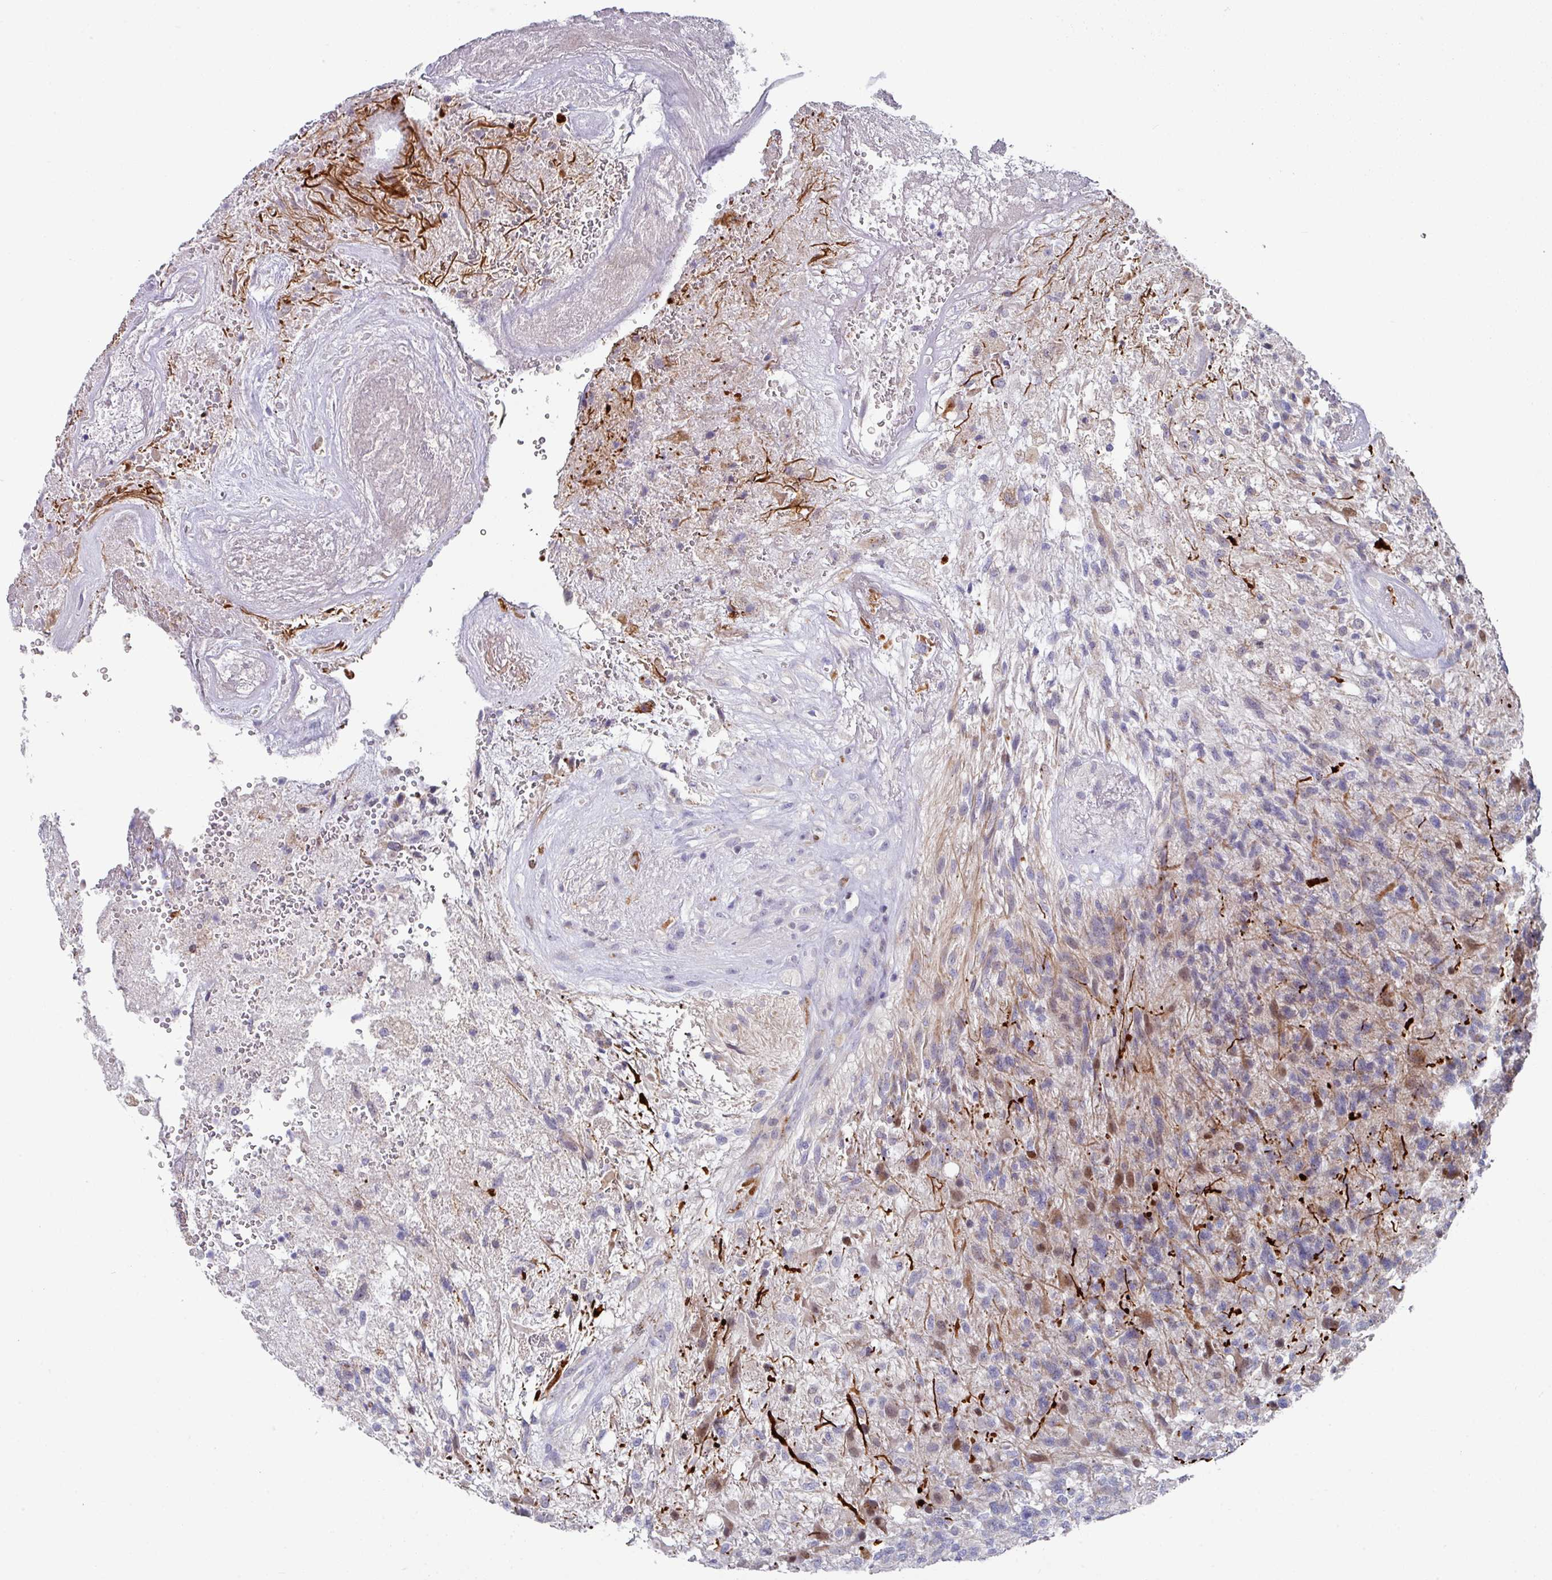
{"staining": {"intensity": "moderate", "quantity": "<25%", "location": "cytoplasmic/membranous,nuclear"}, "tissue": "glioma", "cell_type": "Tumor cells", "image_type": "cancer", "snomed": [{"axis": "morphology", "description": "Glioma, malignant, High grade"}, {"axis": "topography", "description": "Brain"}], "caption": "The micrograph displays a brown stain indicating the presence of a protein in the cytoplasmic/membranous and nuclear of tumor cells in high-grade glioma (malignant).", "gene": "CBX7", "patient": {"sex": "male", "age": 56}}